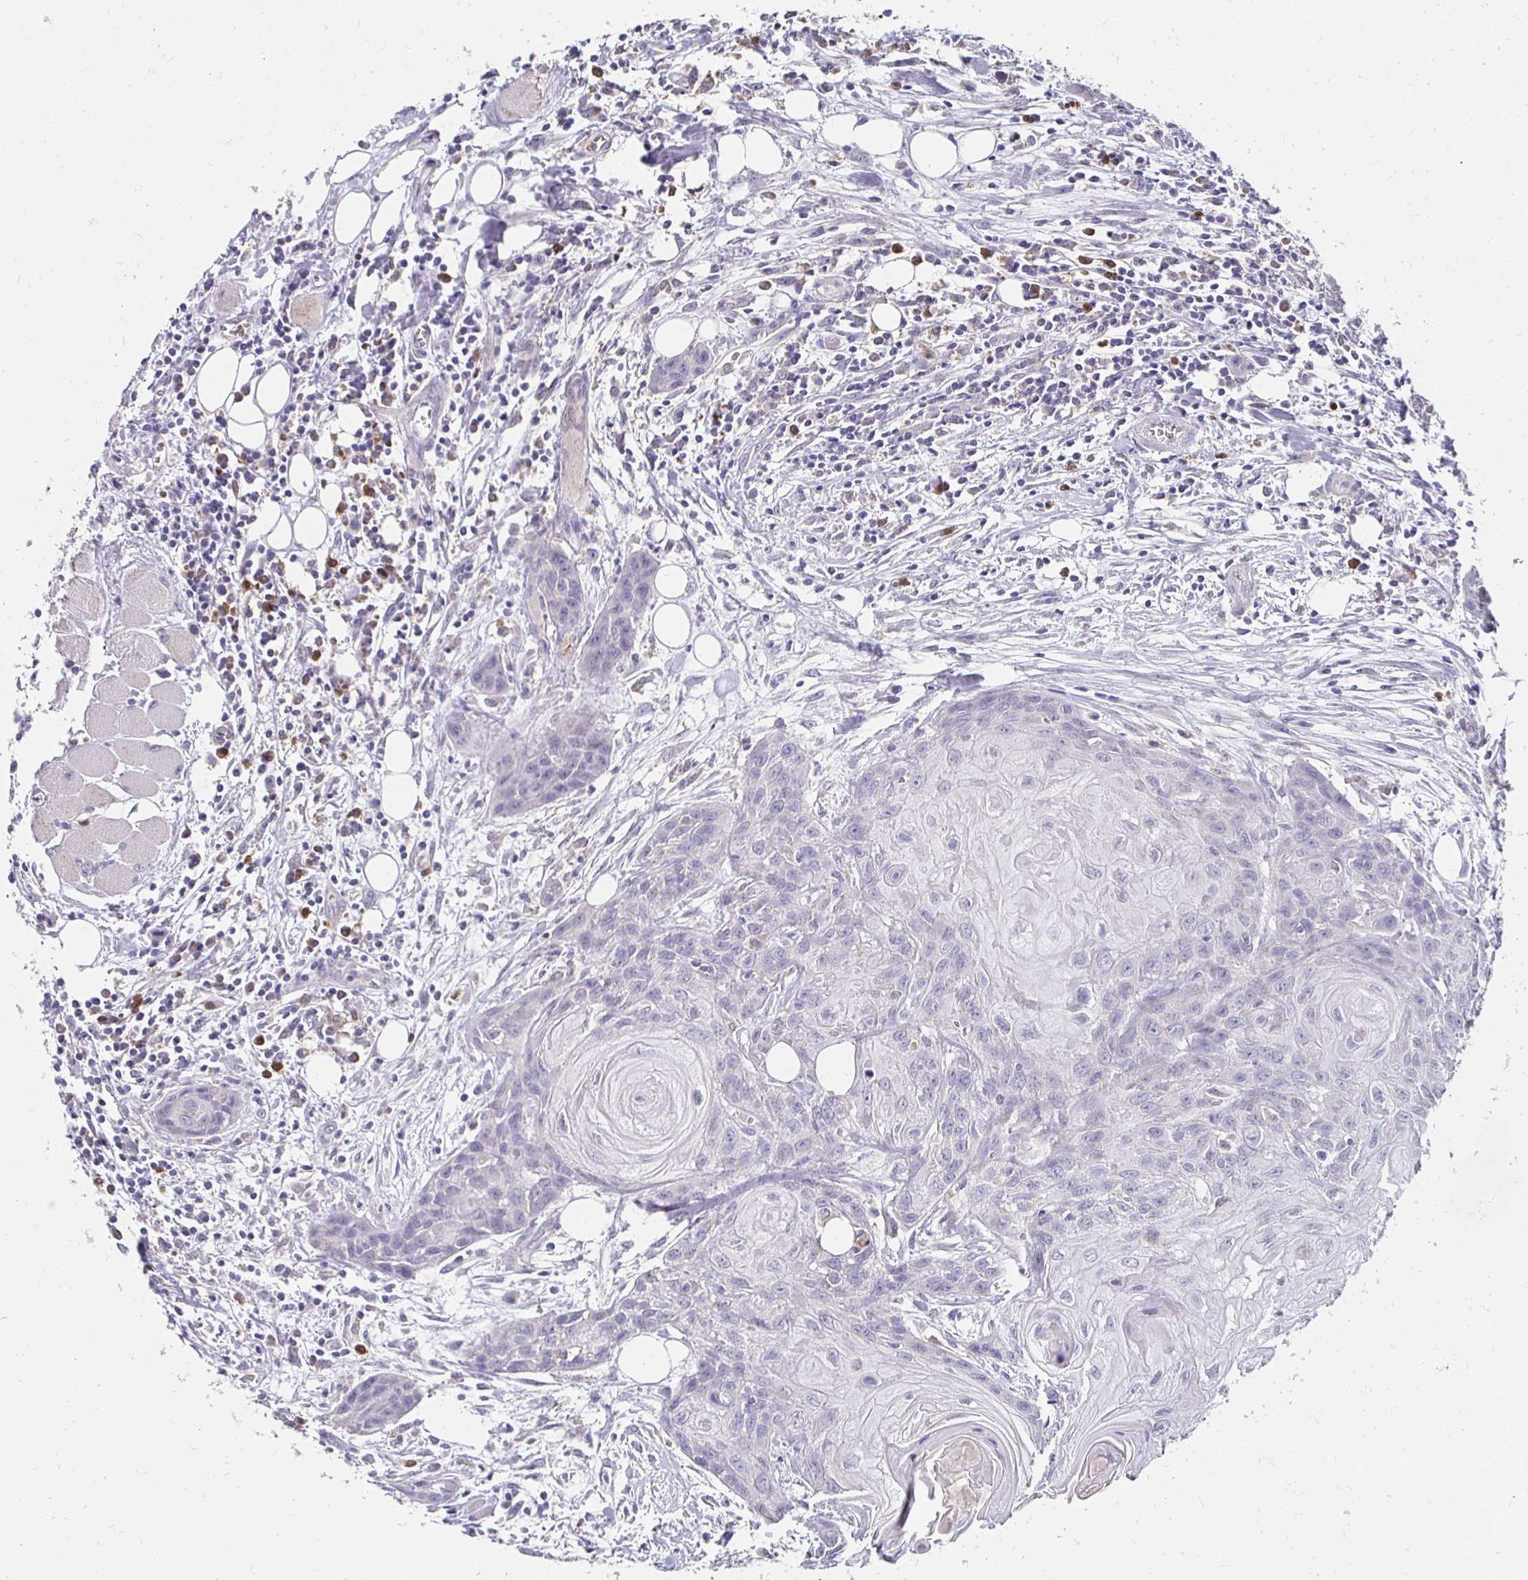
{"staining": {"intensity": "negative", "quantity": "none", "location": "none"}, "tissue": "head and neck cancer", "cell_type": "Tumor cells", "image_type": "cancer", "snomed": [{"axis": "morphology", "description": "Squamous cell carcinoma, NOS"}, {"axis": "topography", "description": "Oral tissue"}, {"axis": "topography", "description": "Head-Neck"}], "caption": "Head and neck cancer (squamous cell carcinoma) was stained to show a protein in brown. There is no significant expression in tumor cells. The staining was performed using DAB to visualize the protein expression in brown, while the nuclei were stained in blue with hematoxylin (Magnification: 20x).", "gene": "GK2", "patient": {"sex": "male", "age": 58}}